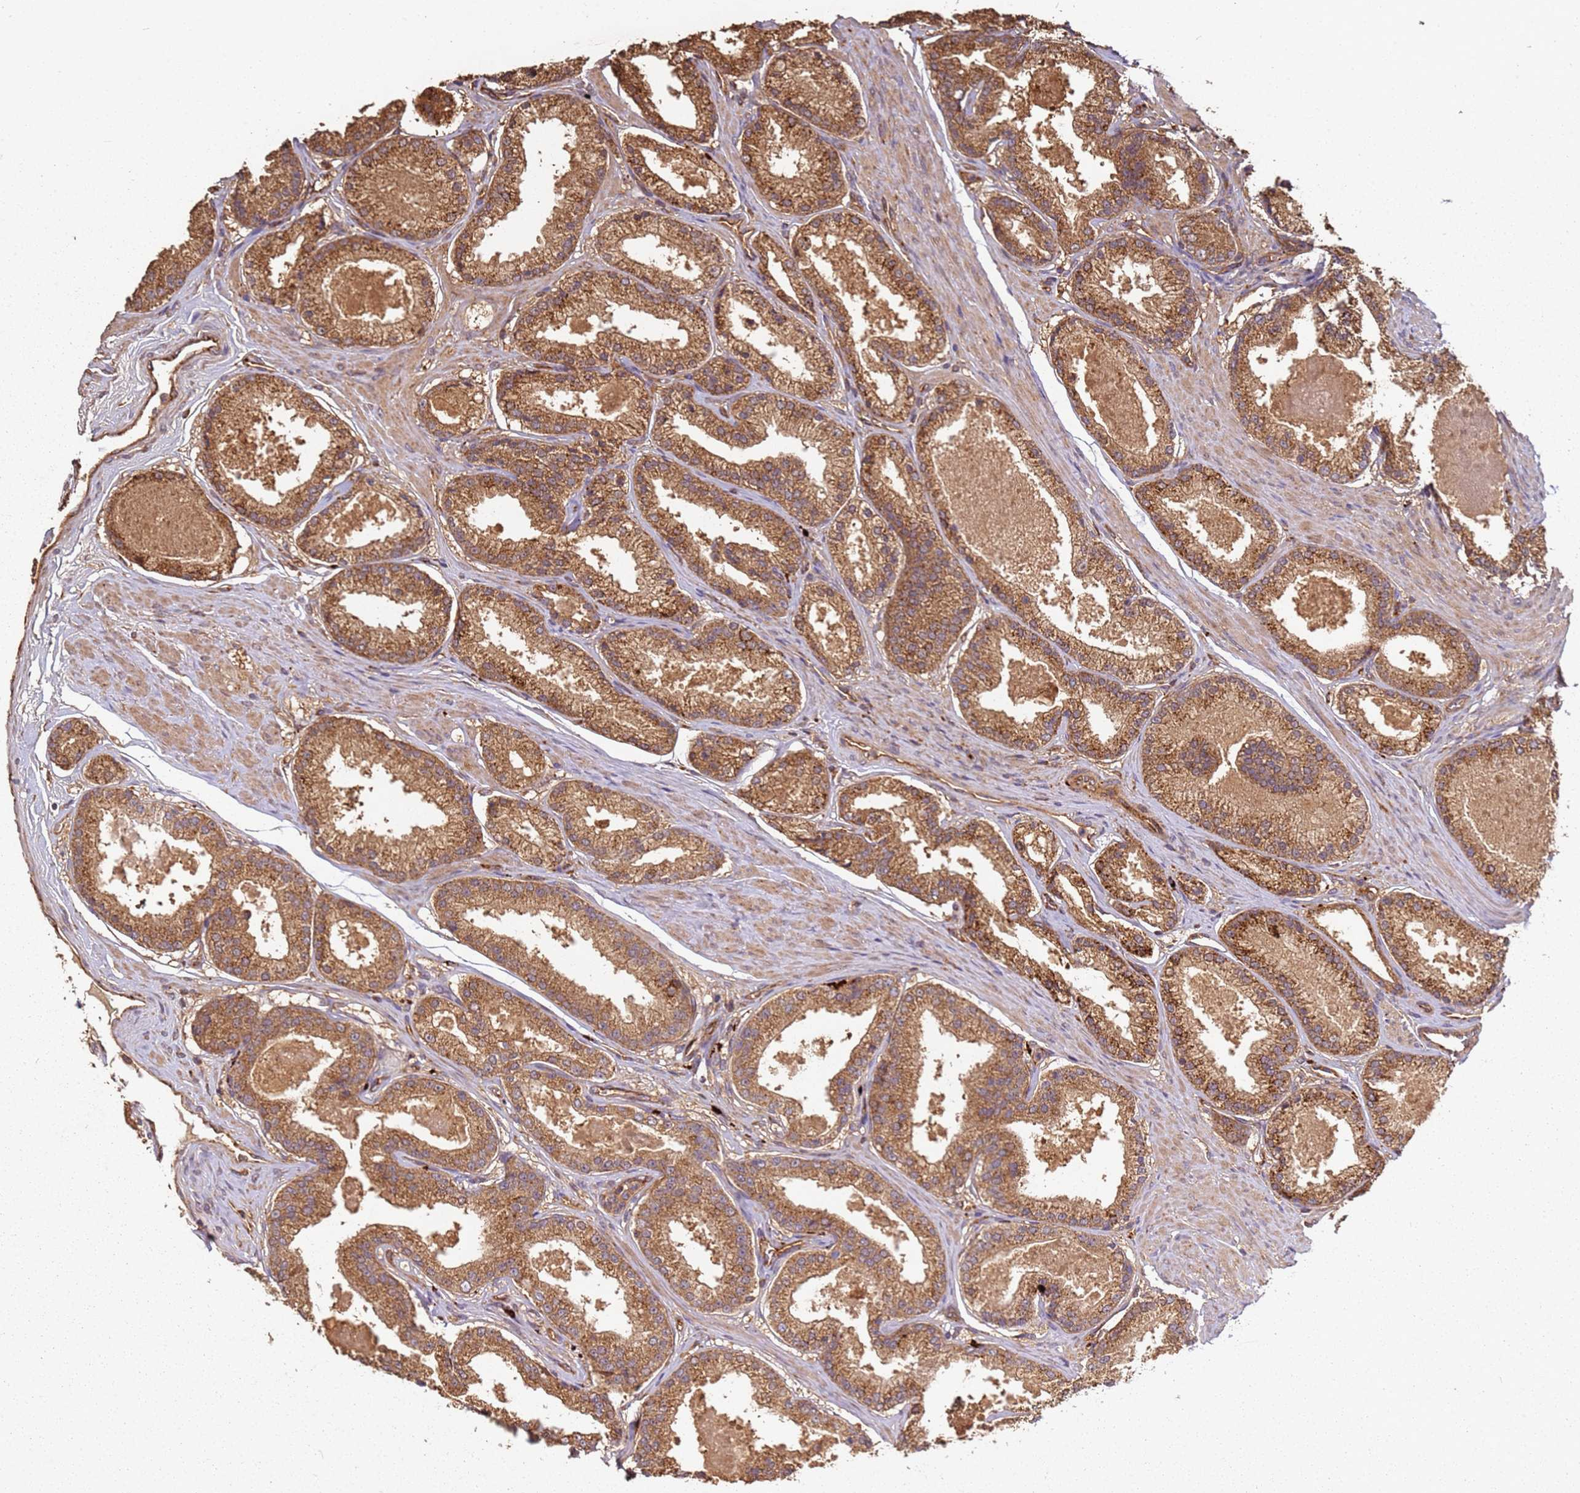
{"staining": {"intensity": "strong", "quantity": ">75%", "location": "cytoplasmic/membranous"}, "tissue": "prostate cancer", "cell_type": "Tumor cells", "image_type": "cancer", "snomed": [{"axis": "morphology", "description": "Adenocarcinoma, Low grade"}, {"axis": "topography", "description": "Prostate"}], "caption": "Strong cytoplasmic/membranous protein staining is present in about >75% of tumor cells in prostate adenocarcinoma (low-grade). The protein is shown in brown color, while the nuclei are stained blue.", "gene": "SCGB2B2", "patient": {"sex": "male", "age": 59}}